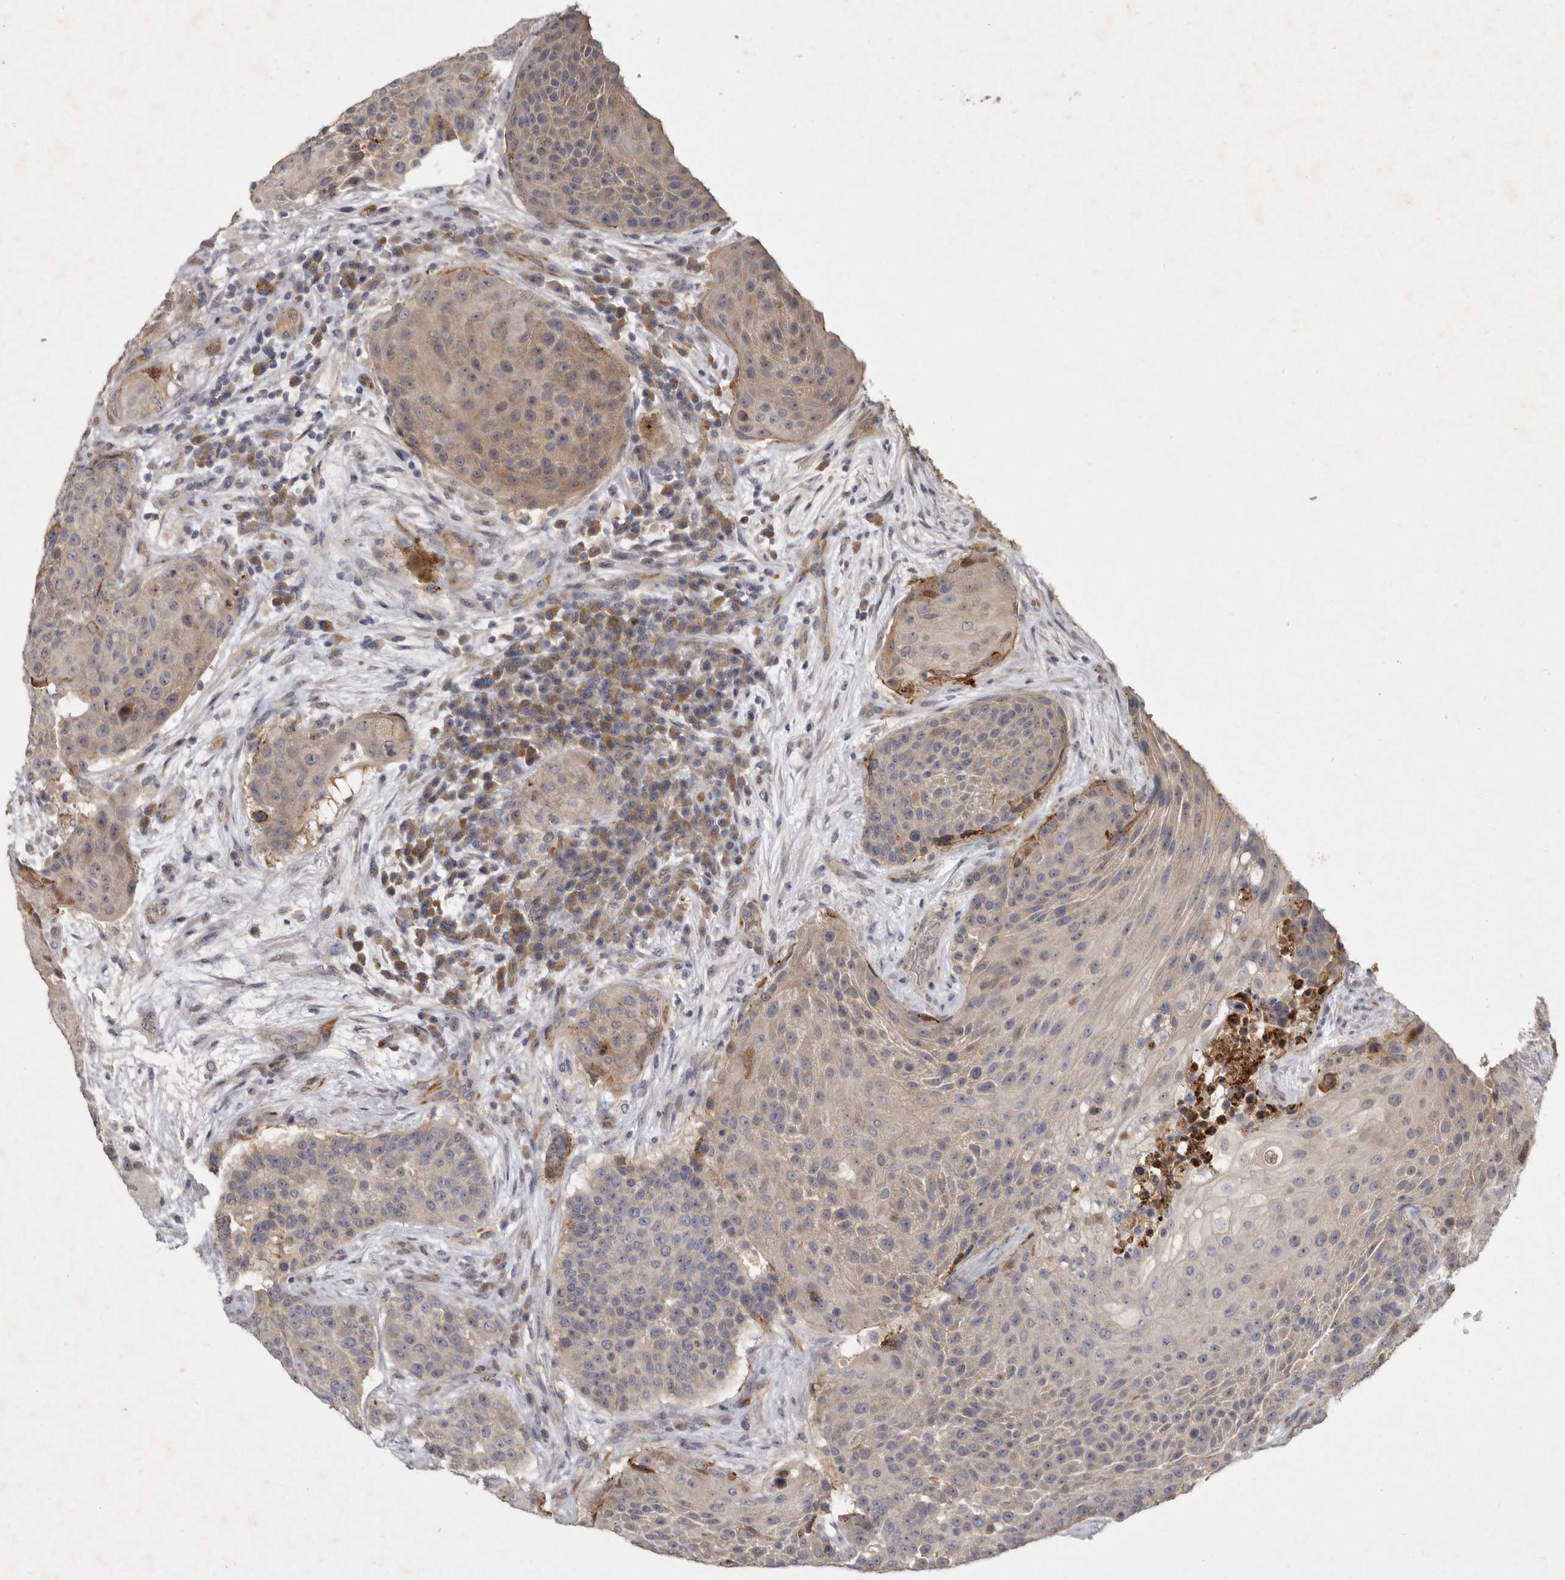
{"staining": {"intensity": "weak", "quantity": "25%-75%", "location": "cytoplasmic/membranous"}, "tissue": "urothelial cancer", "cell_type": "Tumor cells", "image_type": "cancer", "snomed": [{"axis": "morphology", "description": "Urothelial carcinoma, High grade"}, {"axis": "topography", "description": "Urinary bladder"}], "caption": "High-grade urothelial carcinoma stained with a brown dye displays weak cytoplasmic/membranous positive positivity in approximately 25%-75% of tumor cells.", "gene": "SLC22A1", "patient": {"sex": "female", "age": 63}}